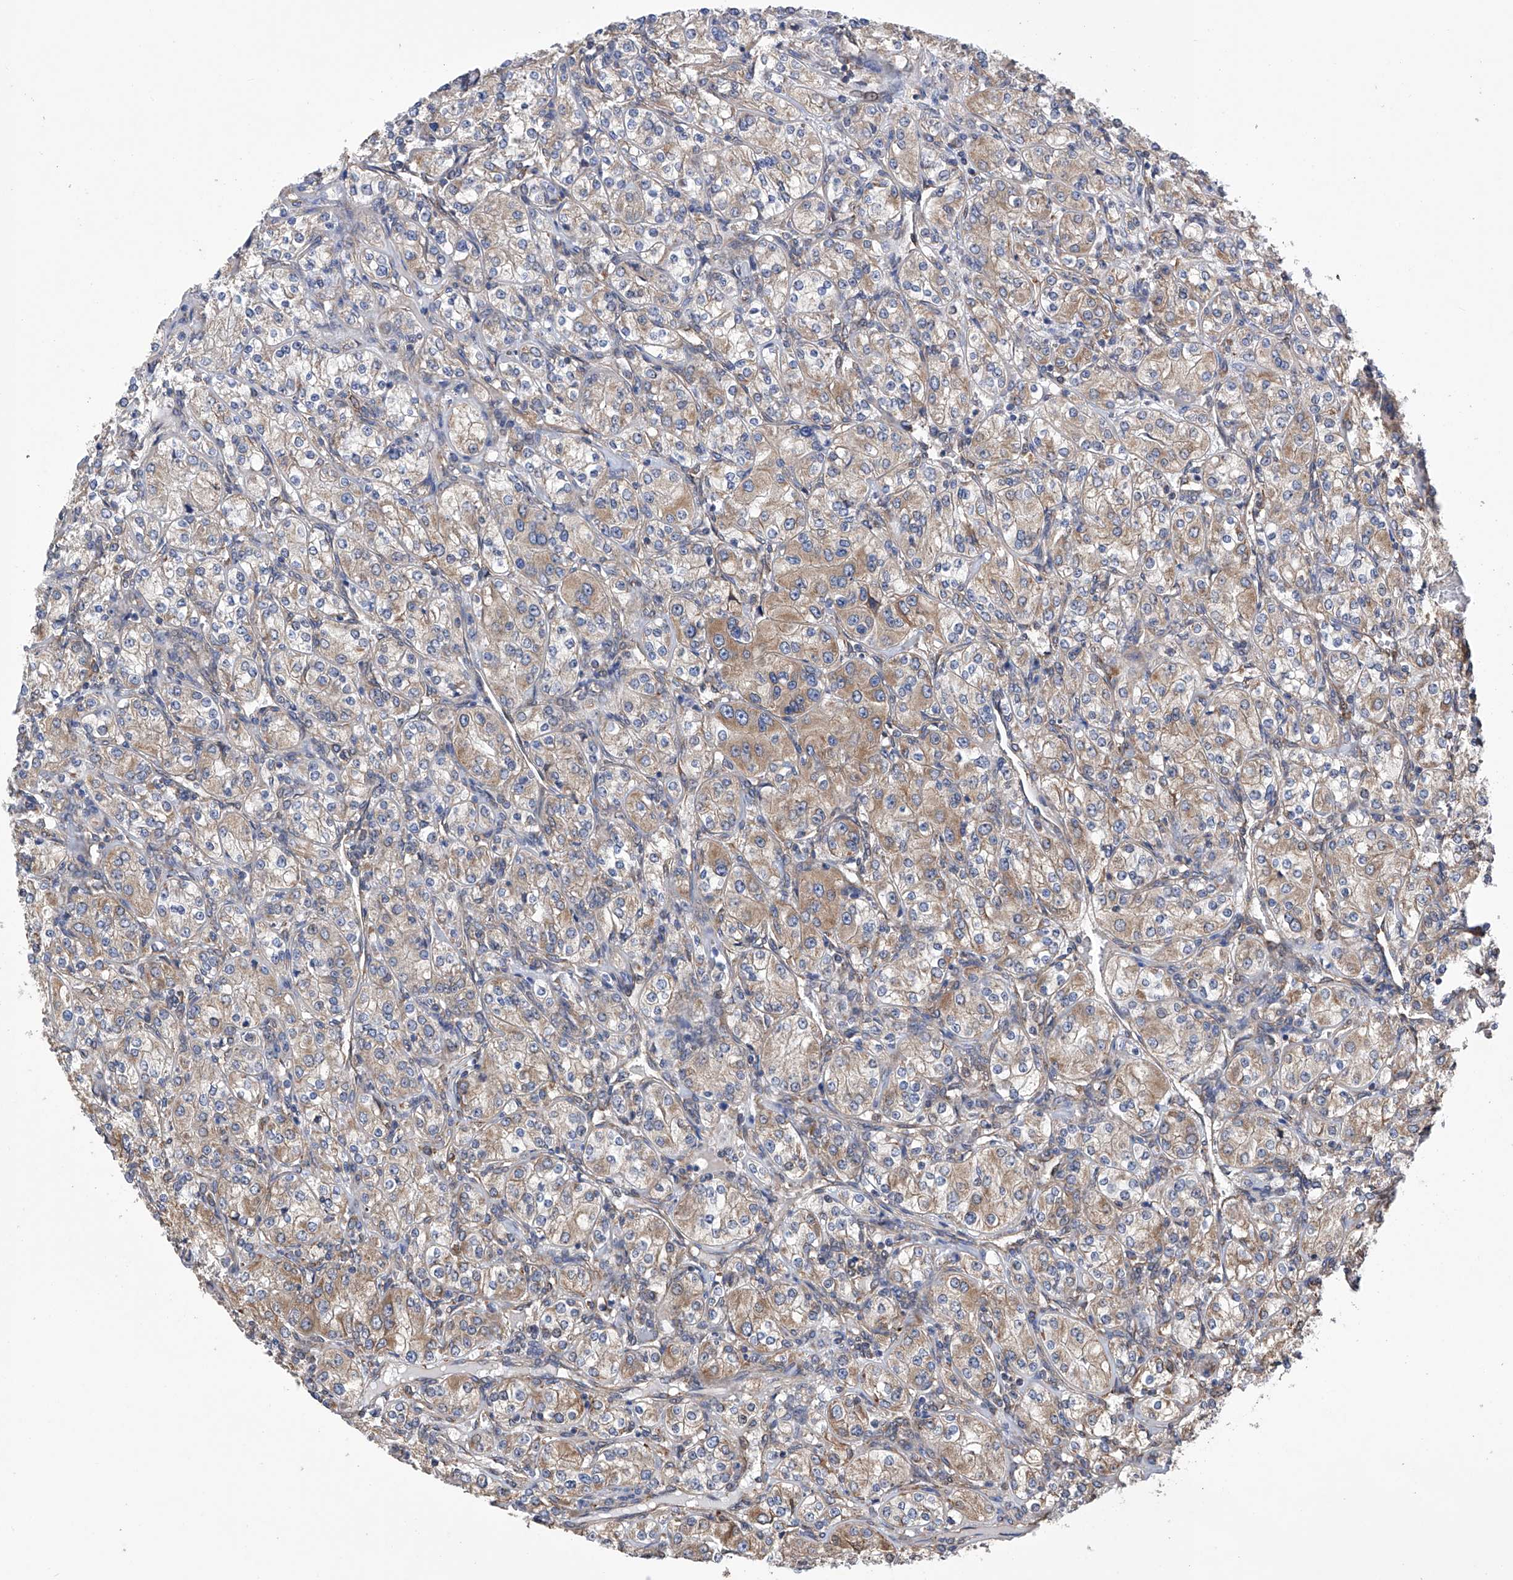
{"staining": {"intensity": "moderate", "quantity": "25%-75%", "location": "cytoplasmic/membranous"}, "tissue": "renal cancer", "cell_type": "Tumor cells", "image_type": "cancer", "snomed": [{"axis": "morphology", "description": "Adenocarcinoma, NOS"}, {"axis": "topography", "description": "Kidney"}], "caption": "Human renal cancer (adenocarcinoma) stained with a protein marker displays moderate staining in tumor cells.", "gene": "DNAH8", "patient": {"sex": "male", "age": 77}}